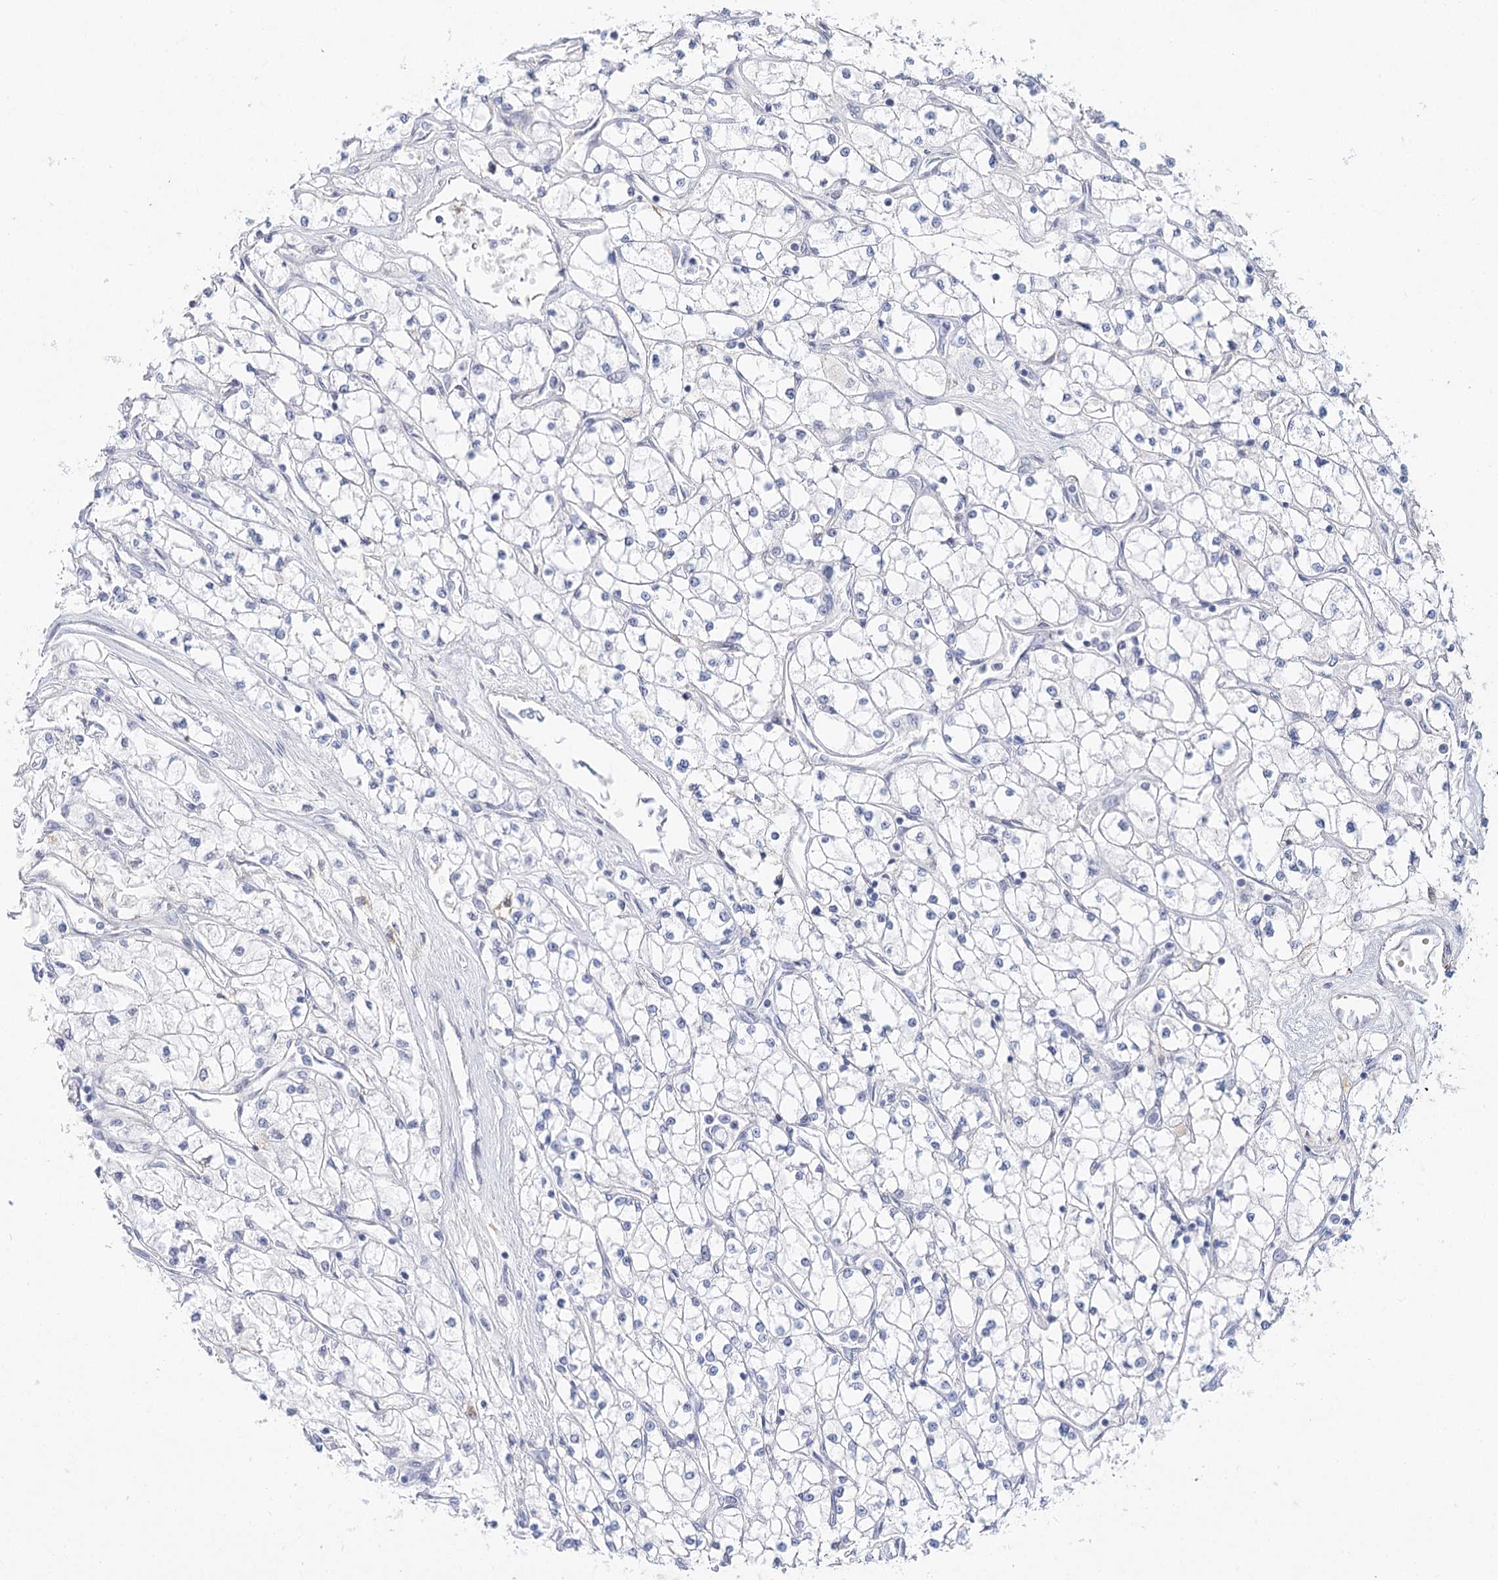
{"staining": {"intensity": "negative", "quantity": "none", "location": "none"}, "tissue": "renal cancer", "cell_type": "Tumor cells", "image_type": "cancer", "snomed": [{"axis": "morphology", "description": "Adenocarcinoma, NOS"}, {"axis": "topography", "description": "Kidney"}], "caption": "Protein analysis of renal cancer demonstrates no significant positivity in tumor cells.", "gene": "ARHGAP44", "patient": {"sex": "male", "age": 80}}